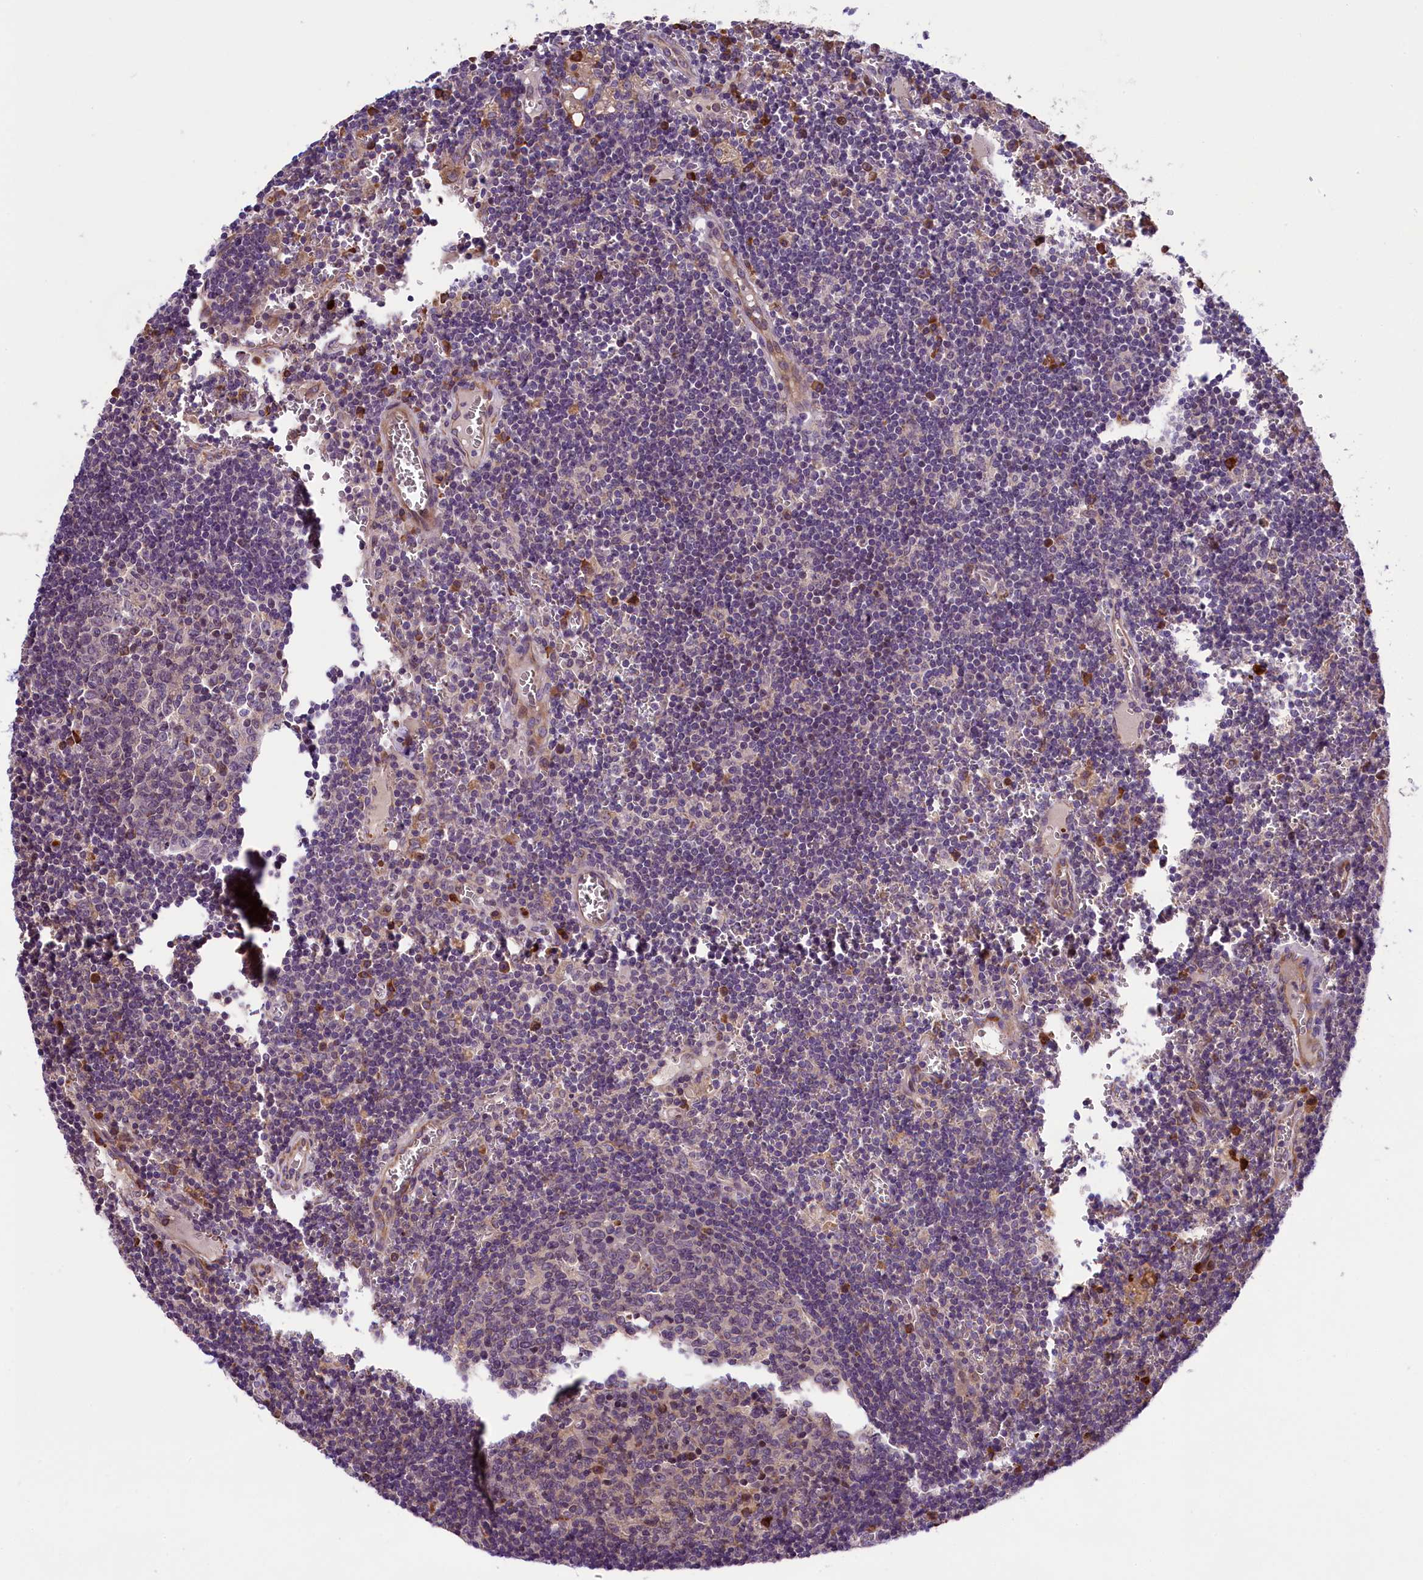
{"staining": {"intensity": "moderate", "quantity": "<25%", "location": "cytoplasmic/membranous"}, "tissue": "lymph node", "cell_type": "Germinal center cells", "image_type": "normal", "snomed": [{"axis": "morphology", "description": "Normal tissue, NOS"}, {"axis": "topography", "description": "Lymph node"}], "caption": "Normal lymph node demonstrates moderate cytoplasmic/membranous expression in about <25% of germinal center cells.", "gene": "ABCC10", "patient": {"sex": "female", "age": 73}}